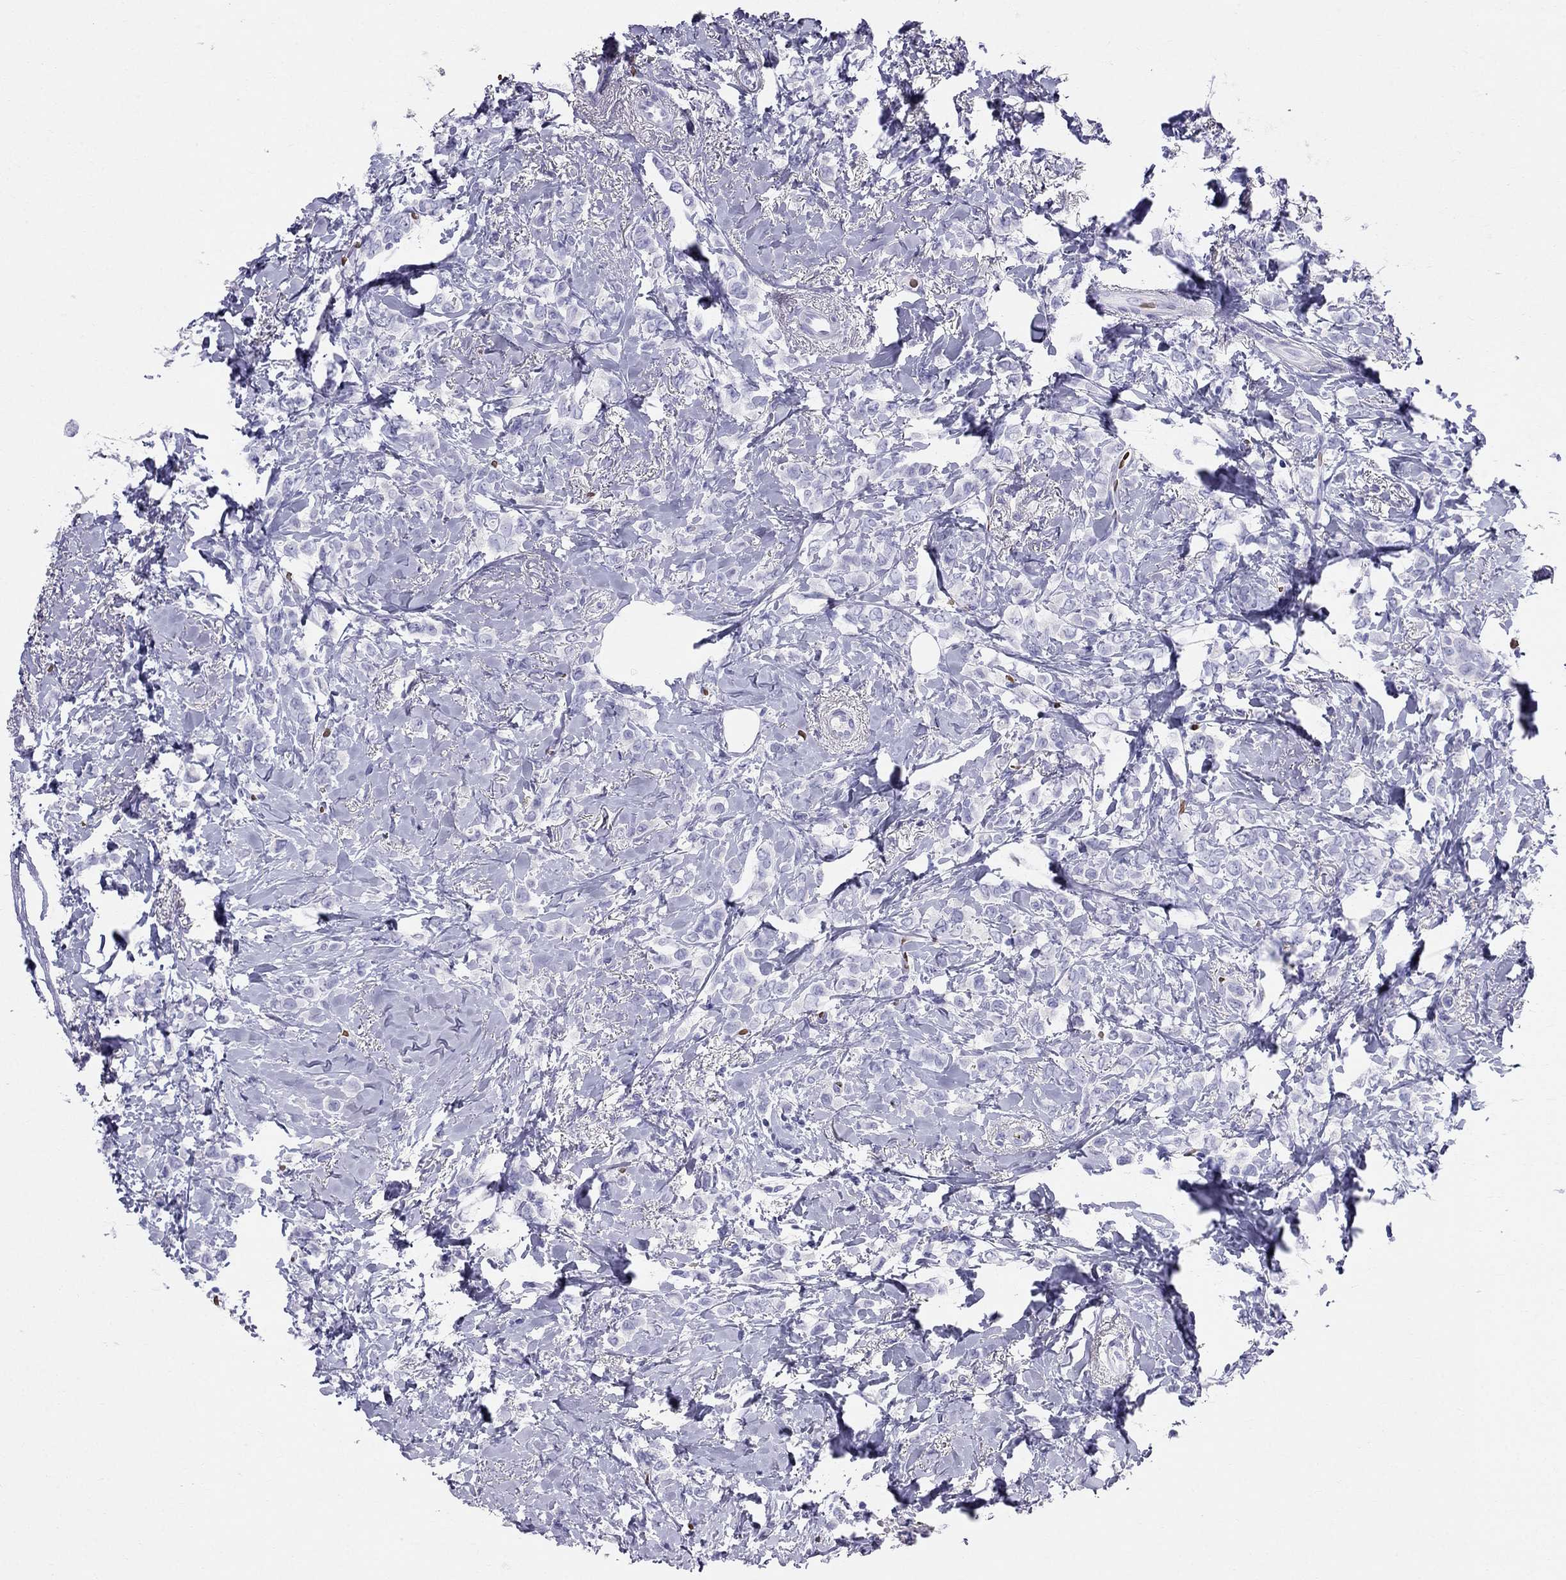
{"staining": {"intensity": "negative", "quantity": "none", "location": "none"}, "tissue": "breast cancer", "cell_type": "Tumor cells", "image_type": "cancer", "snomed": [{"axis": "morphology", "description": "Lobular carcinoma"}, {"axis": "topography", "description": "Breast"}], "caption": "Immunohistochemical staining of human breast cancer shows no significant positivity in tumor cells.", "gene": "DNAAF6", "patient": {"sex": "female", "age": 66}}